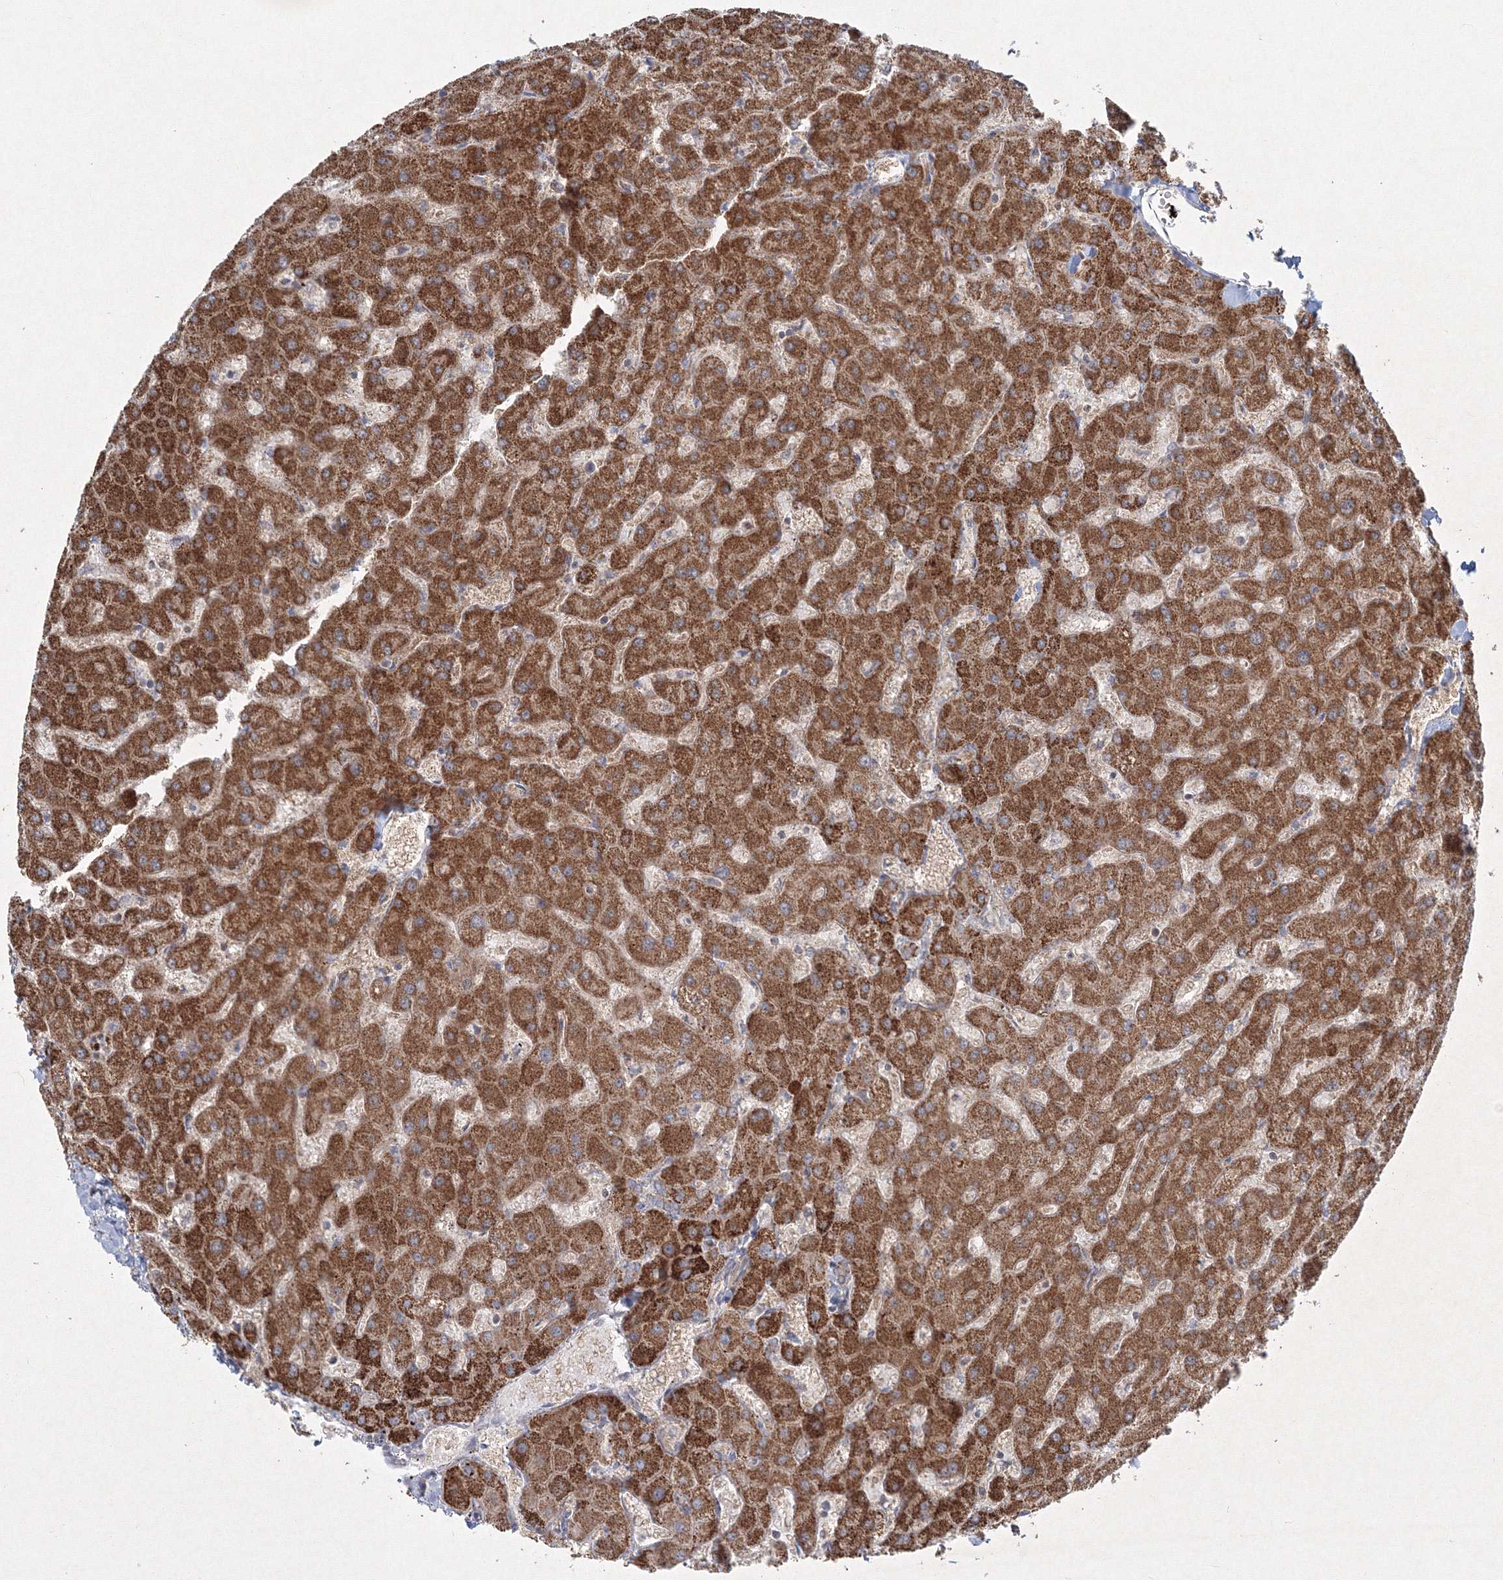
{"staining": {"intensity": "weak", "quantity": "25%-75%", "location": "cytoplasmic/membranous"}, "tissue": "liver", "cell_type": "Cholangiocytes", "image_type": "normal", "snomed": [{"axis": "morphology", "description": "Normal tissue, NOS"}, {"axis": "topography", "description": "Liver"}], "caption": "Weak cytoplasmic/membranous expression is identified in about 25%-75% of cholangiocytes in benign liver.", "gene": "WDR49", "patient": {"sex": "female", "age": 63}}